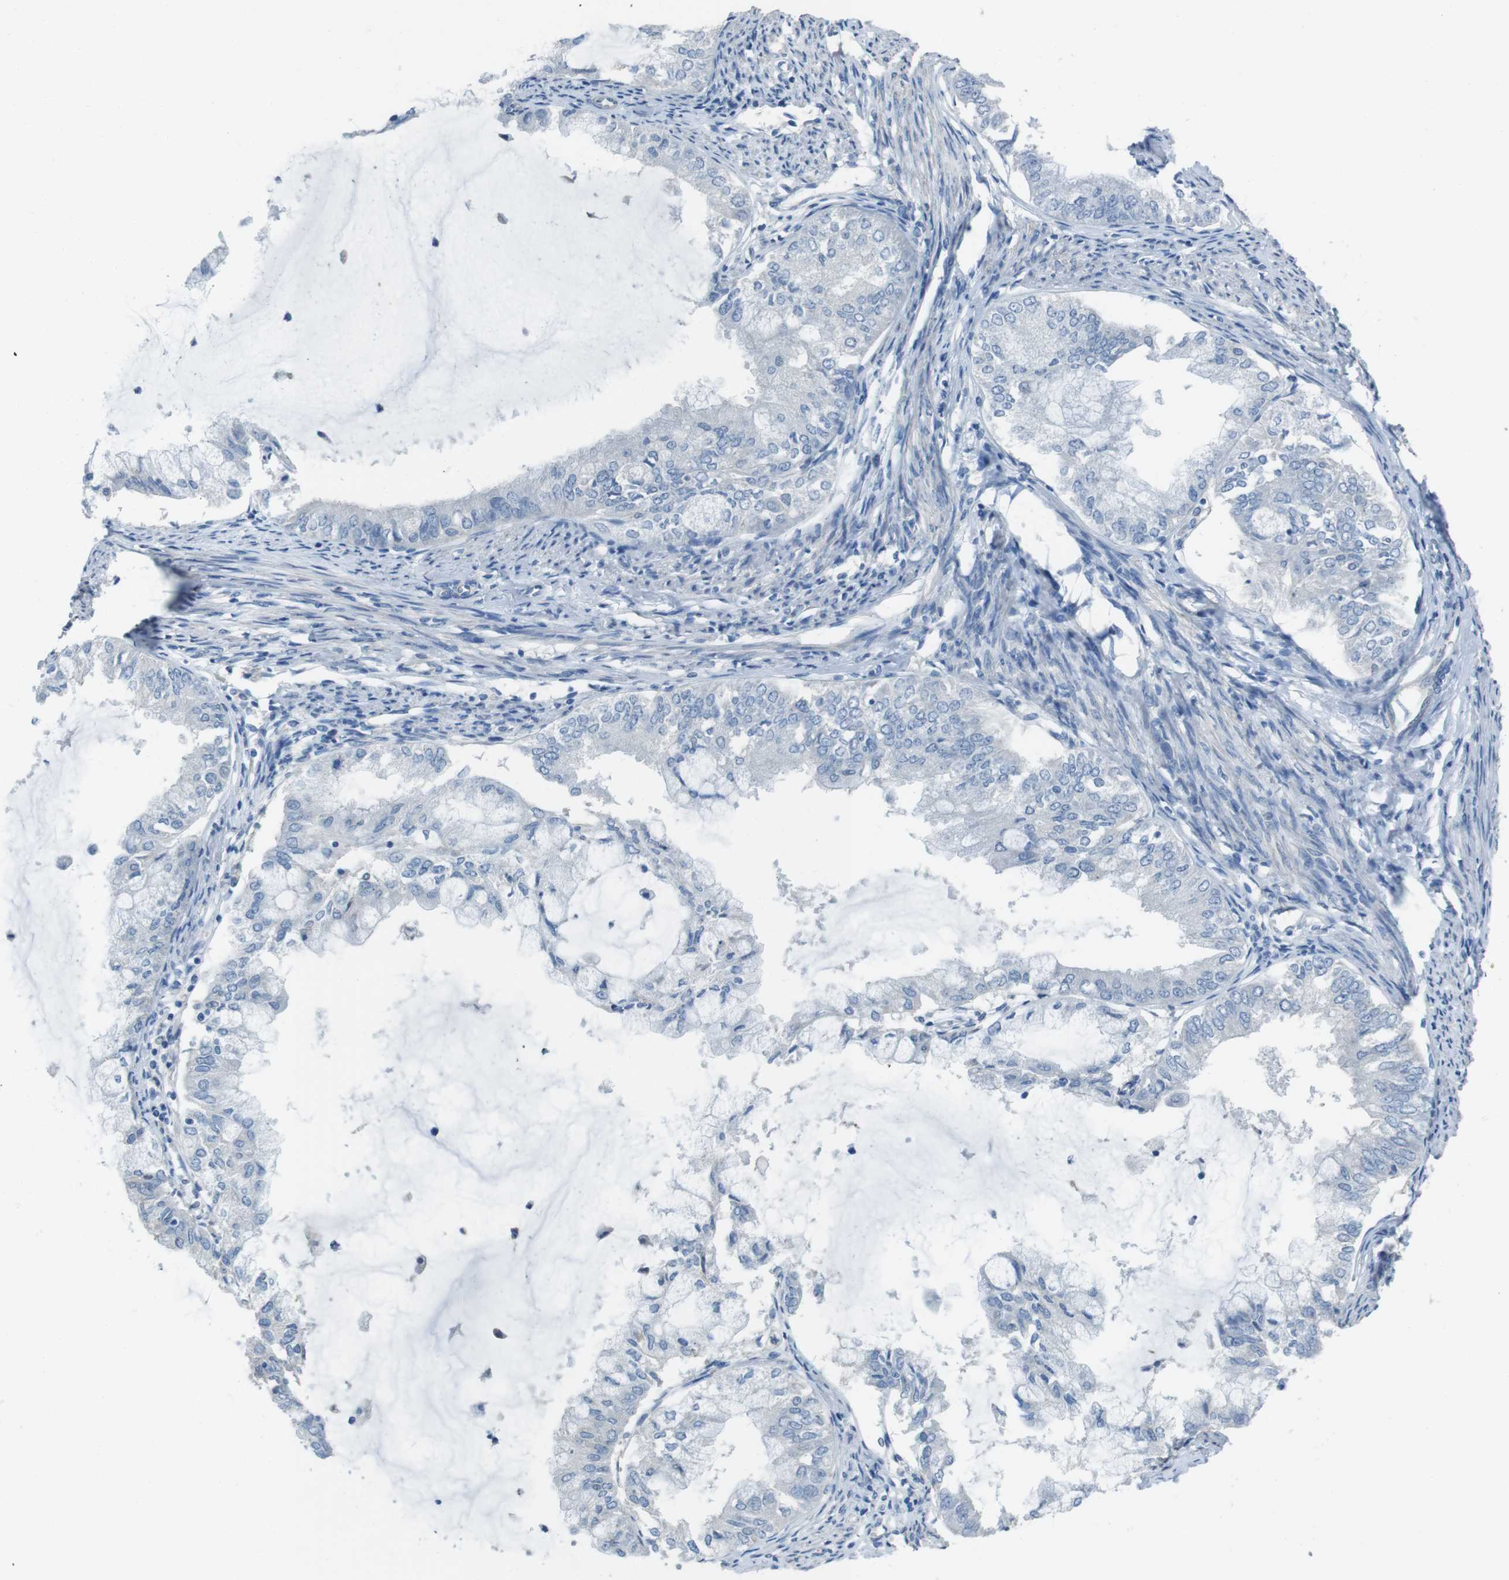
{"staining": {"intensity": "negative", "quantity": "none", "location": "none"}, "tissue": "endometrial cancer", "cell_type": "Tumor cells", "image_type": "cancer", "snomed": [{"axis": "morphology", "description": "Adenocarcinoma, NOS"}, {"axis": "topography", "description": "Endometrium"}], "caption": "This is an IHC photomicrograph of adenocarcinoma (endometrial). There is no expression in tumor cells.", "gene": "CYP2C8", "patient": {"sex": "female", "age": 86}}